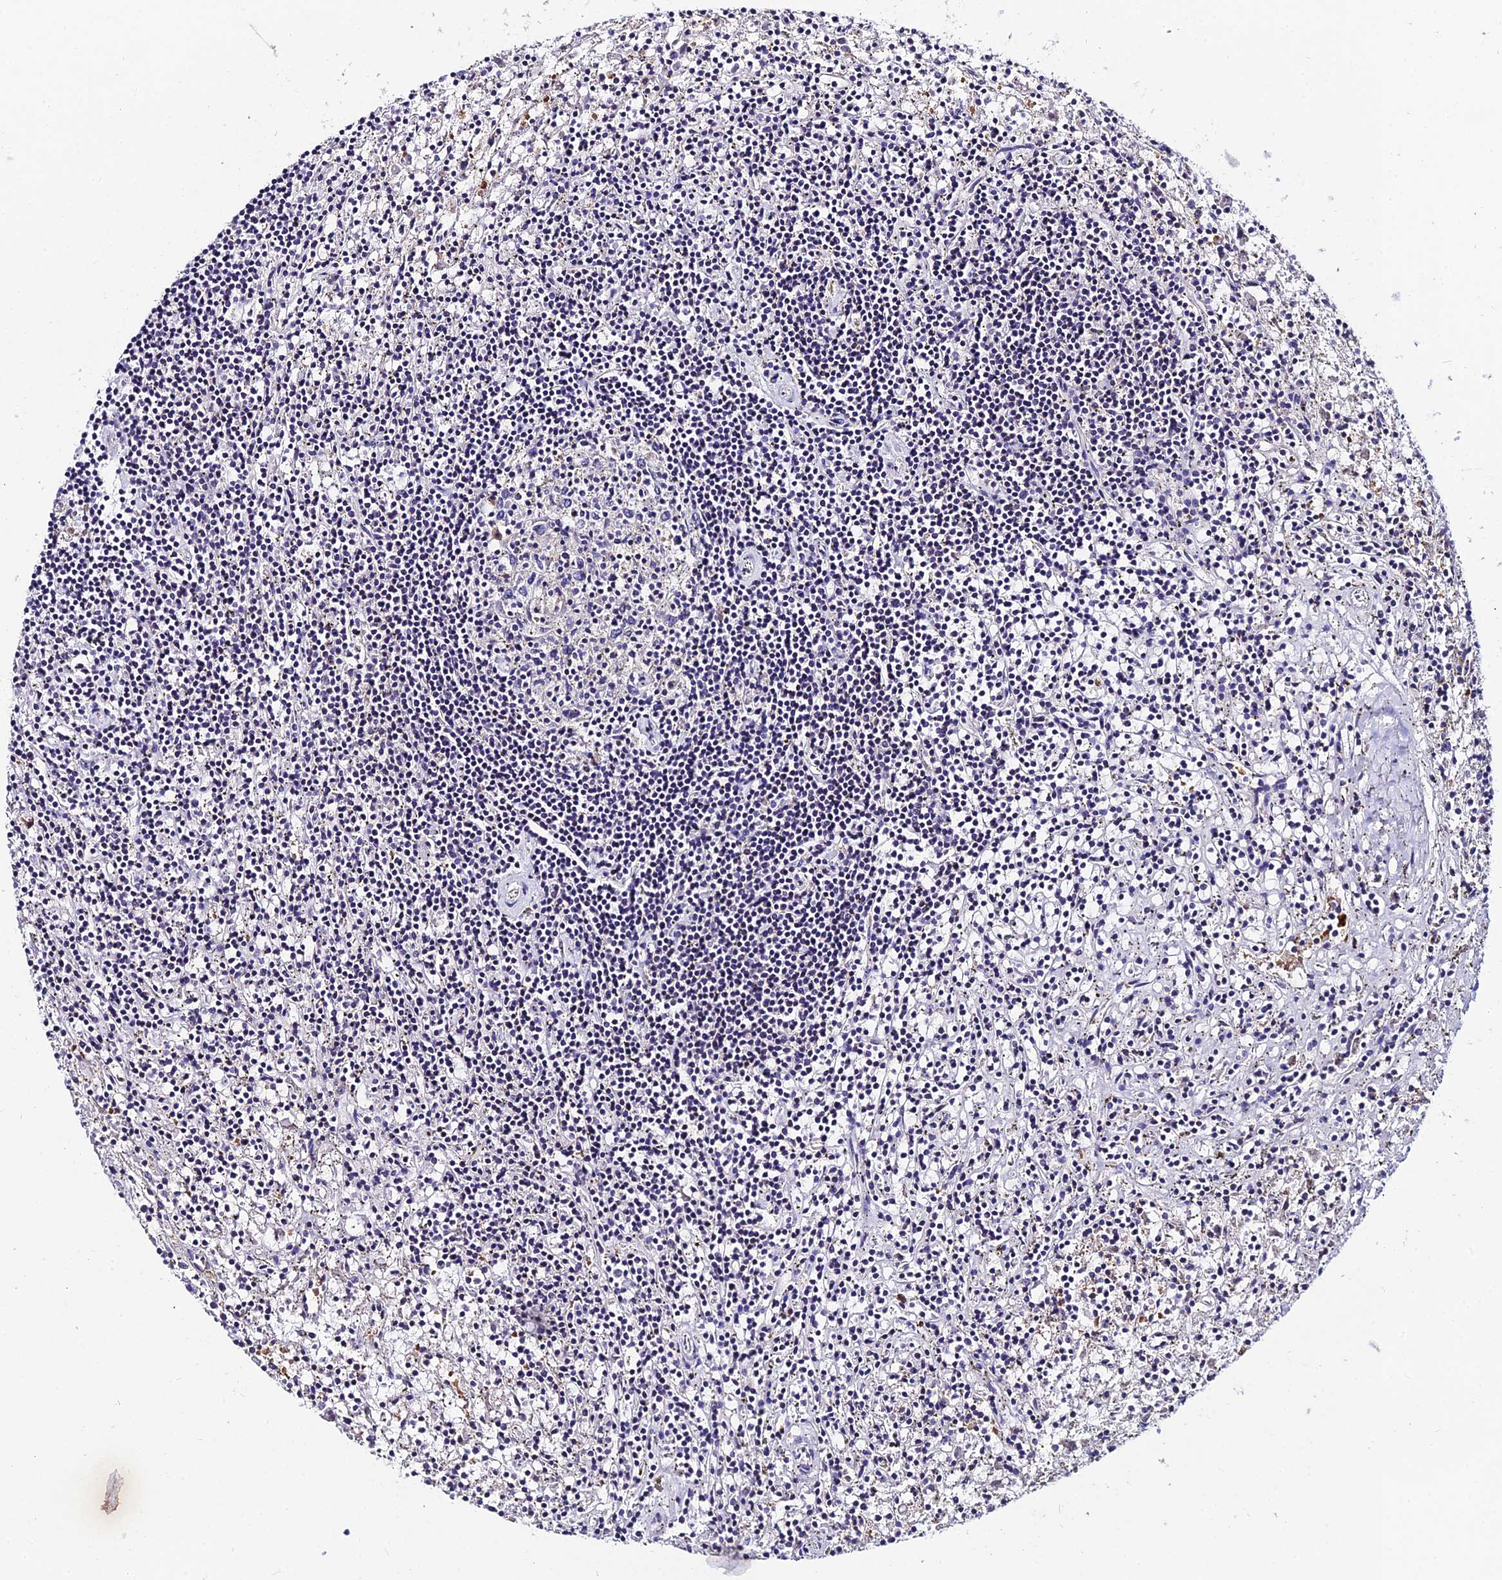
{"staining": {"intensity": "negative", "quantity": "none", "location": "none"}, "tissue": "lymphoma", "cell_type": "Tumor cells", "image_type": "cancer", "snomed": [{"axis": "morphology", "description": "Malignant lymphoma, non-Hodgkin's type, Low grade"}, {"axis": "topography", "description": "Spleen"}], "caption": "IHC histopathology image of neoplastic tissue: human lymphoma stained with DAB exhibits no significant protein staining in tumor cells.", "gene": "LGALS7", "patient": {"sex": "male", "age": 76}}